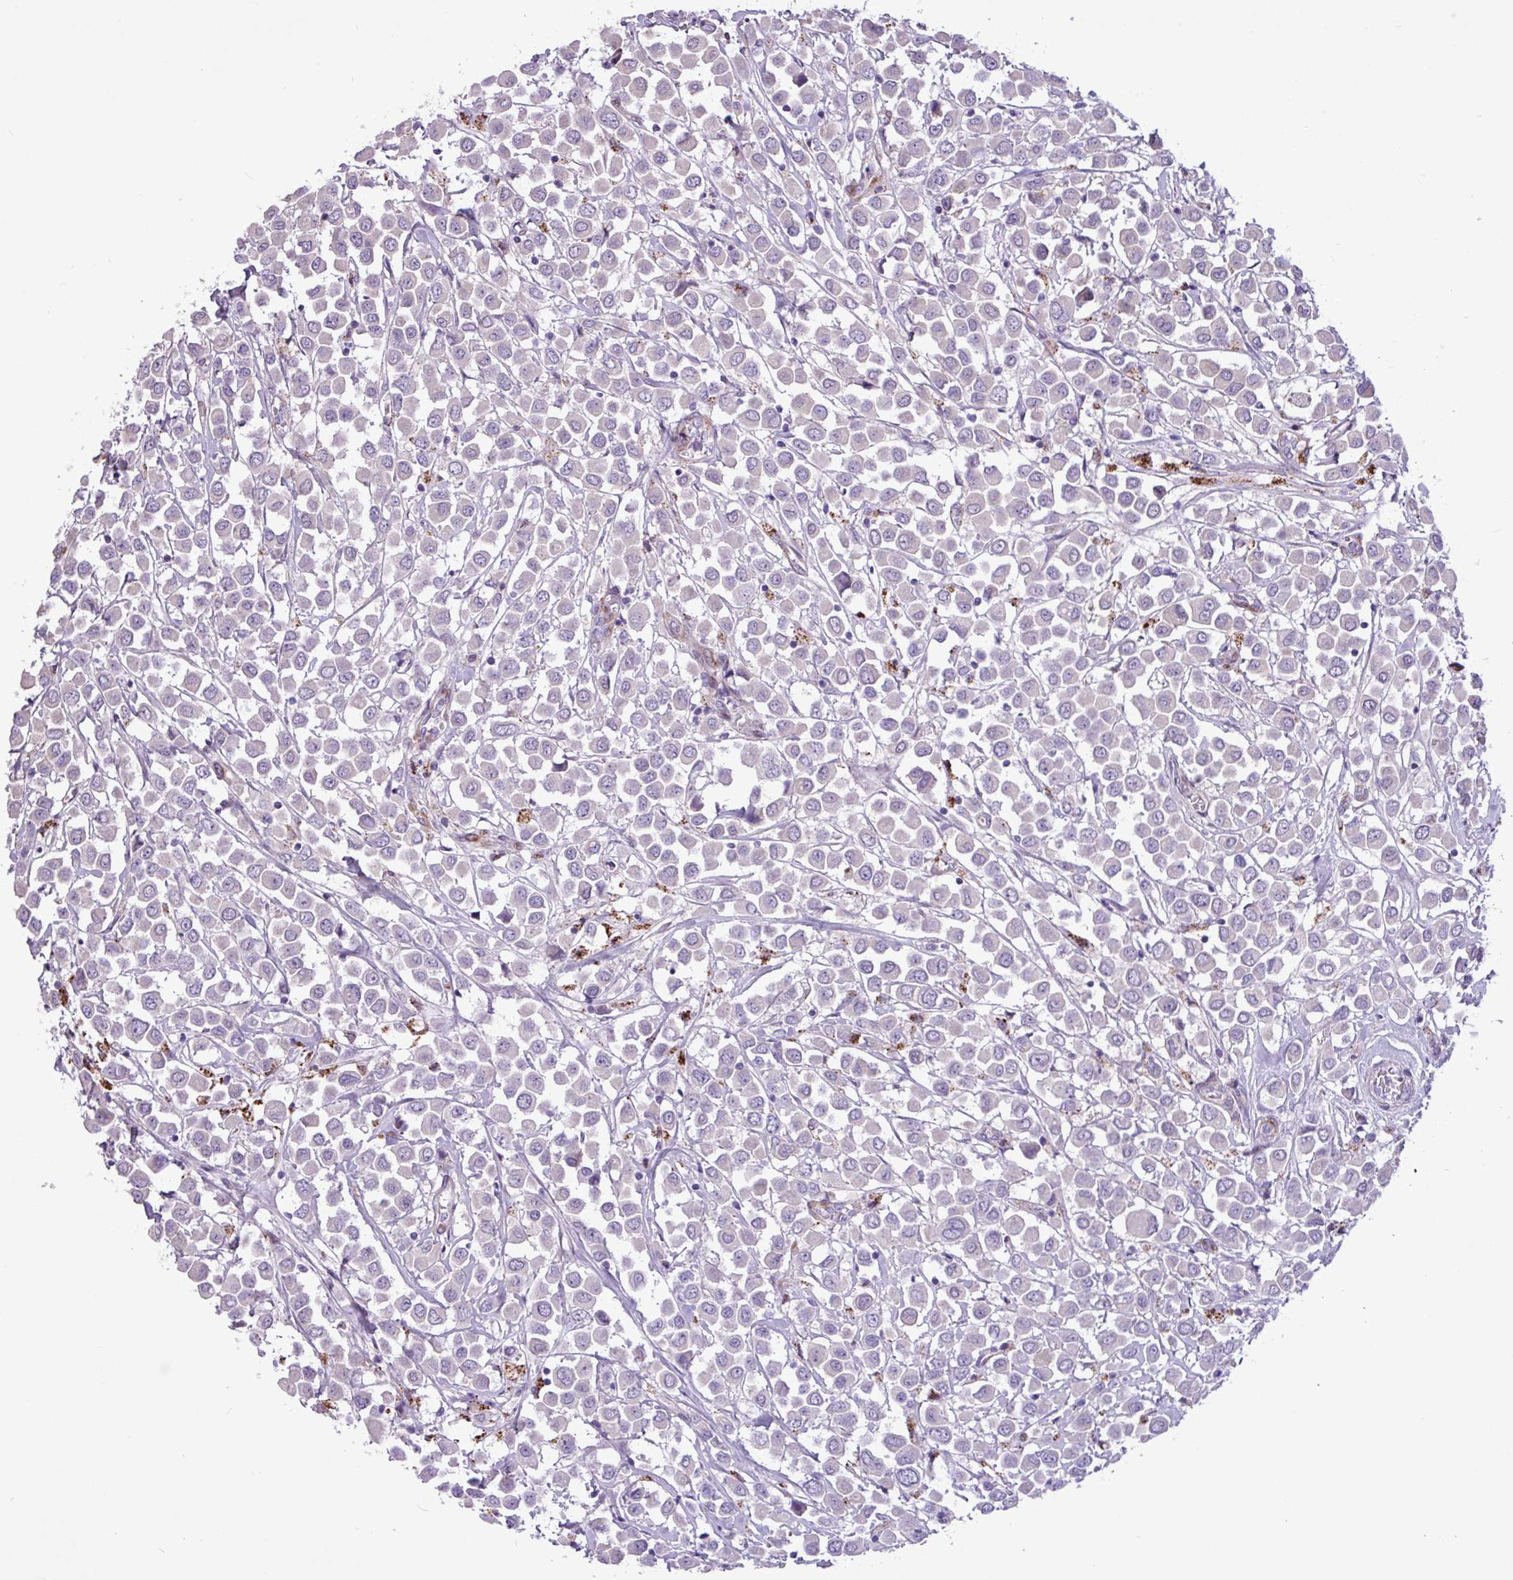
{"staining": {"intensity": "negative", "quantity": "none", "location": "none"}, "tissue": "breast cancer", "cell_type": "Tumor cells", "image_type": "cancer", "snomed": [{"axis": "morphology", "description": "Duct carcinoma"}, {"axis": "topography", "description": "Breast"}], "caption": "A high-resolution photomicrograph shows IHC staining of breast cancer, which exhibits no significant staining in tumor cells. (DAB (3,3'-diaminobenzidine) immunohistochemistry (IHC) with hematoxylin counter stain).", "gene": "CD248", "patient": {"sex": "female", "age": 61}}